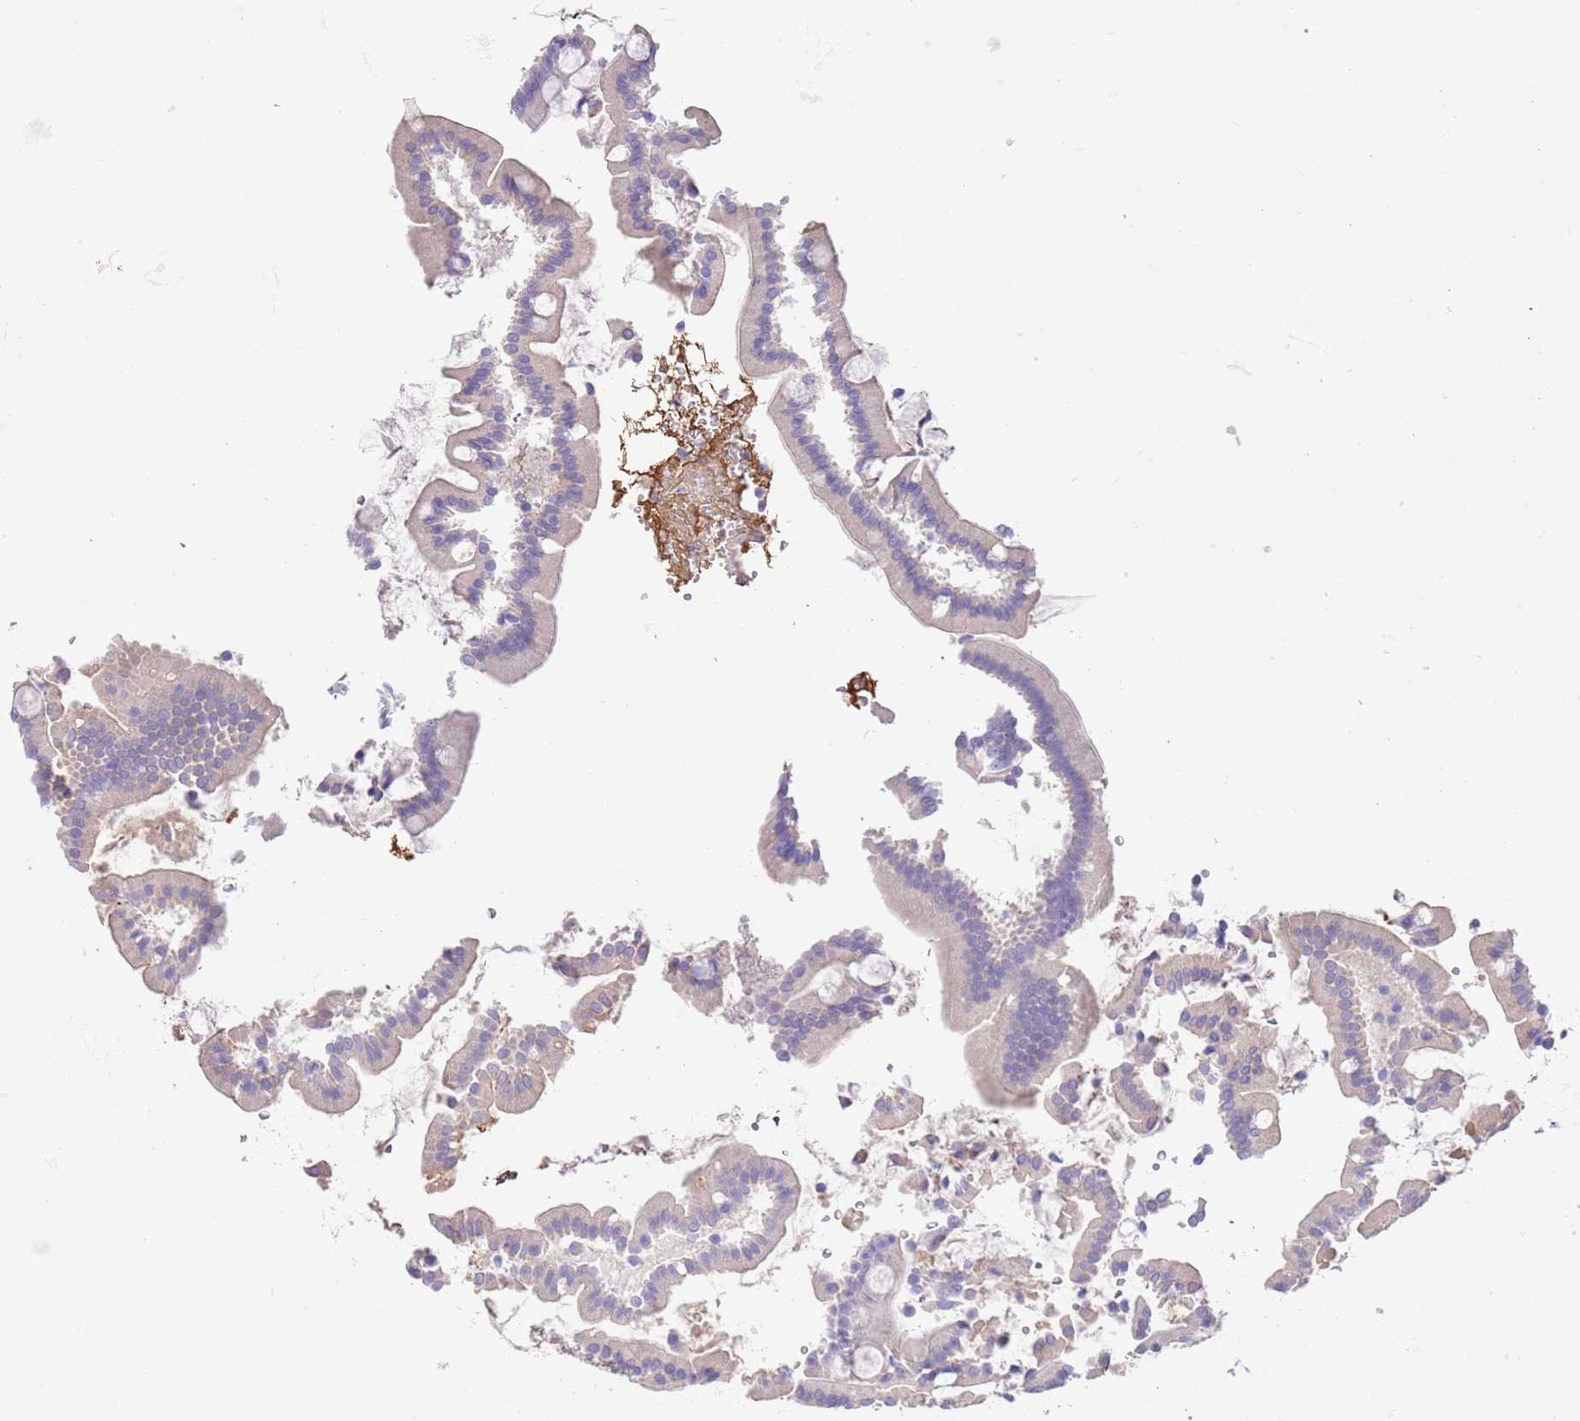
{"staining": {"intensity": "negative", "quantity": "none", "location": "none"}, "tissue": "duodenum", "cell_type": "Glandular cells", "image_type": "normal", "snomed": [{"axis": "morphology", "description": "Normal tissue, NOS"}, {"axis": "topography", "description": "Duodenum"}], "caption": "Image shows no protein staining in glandular cells of normal duodenum.", "gene": "IGF1", "patient": {"sex": "male", "age": 55}}